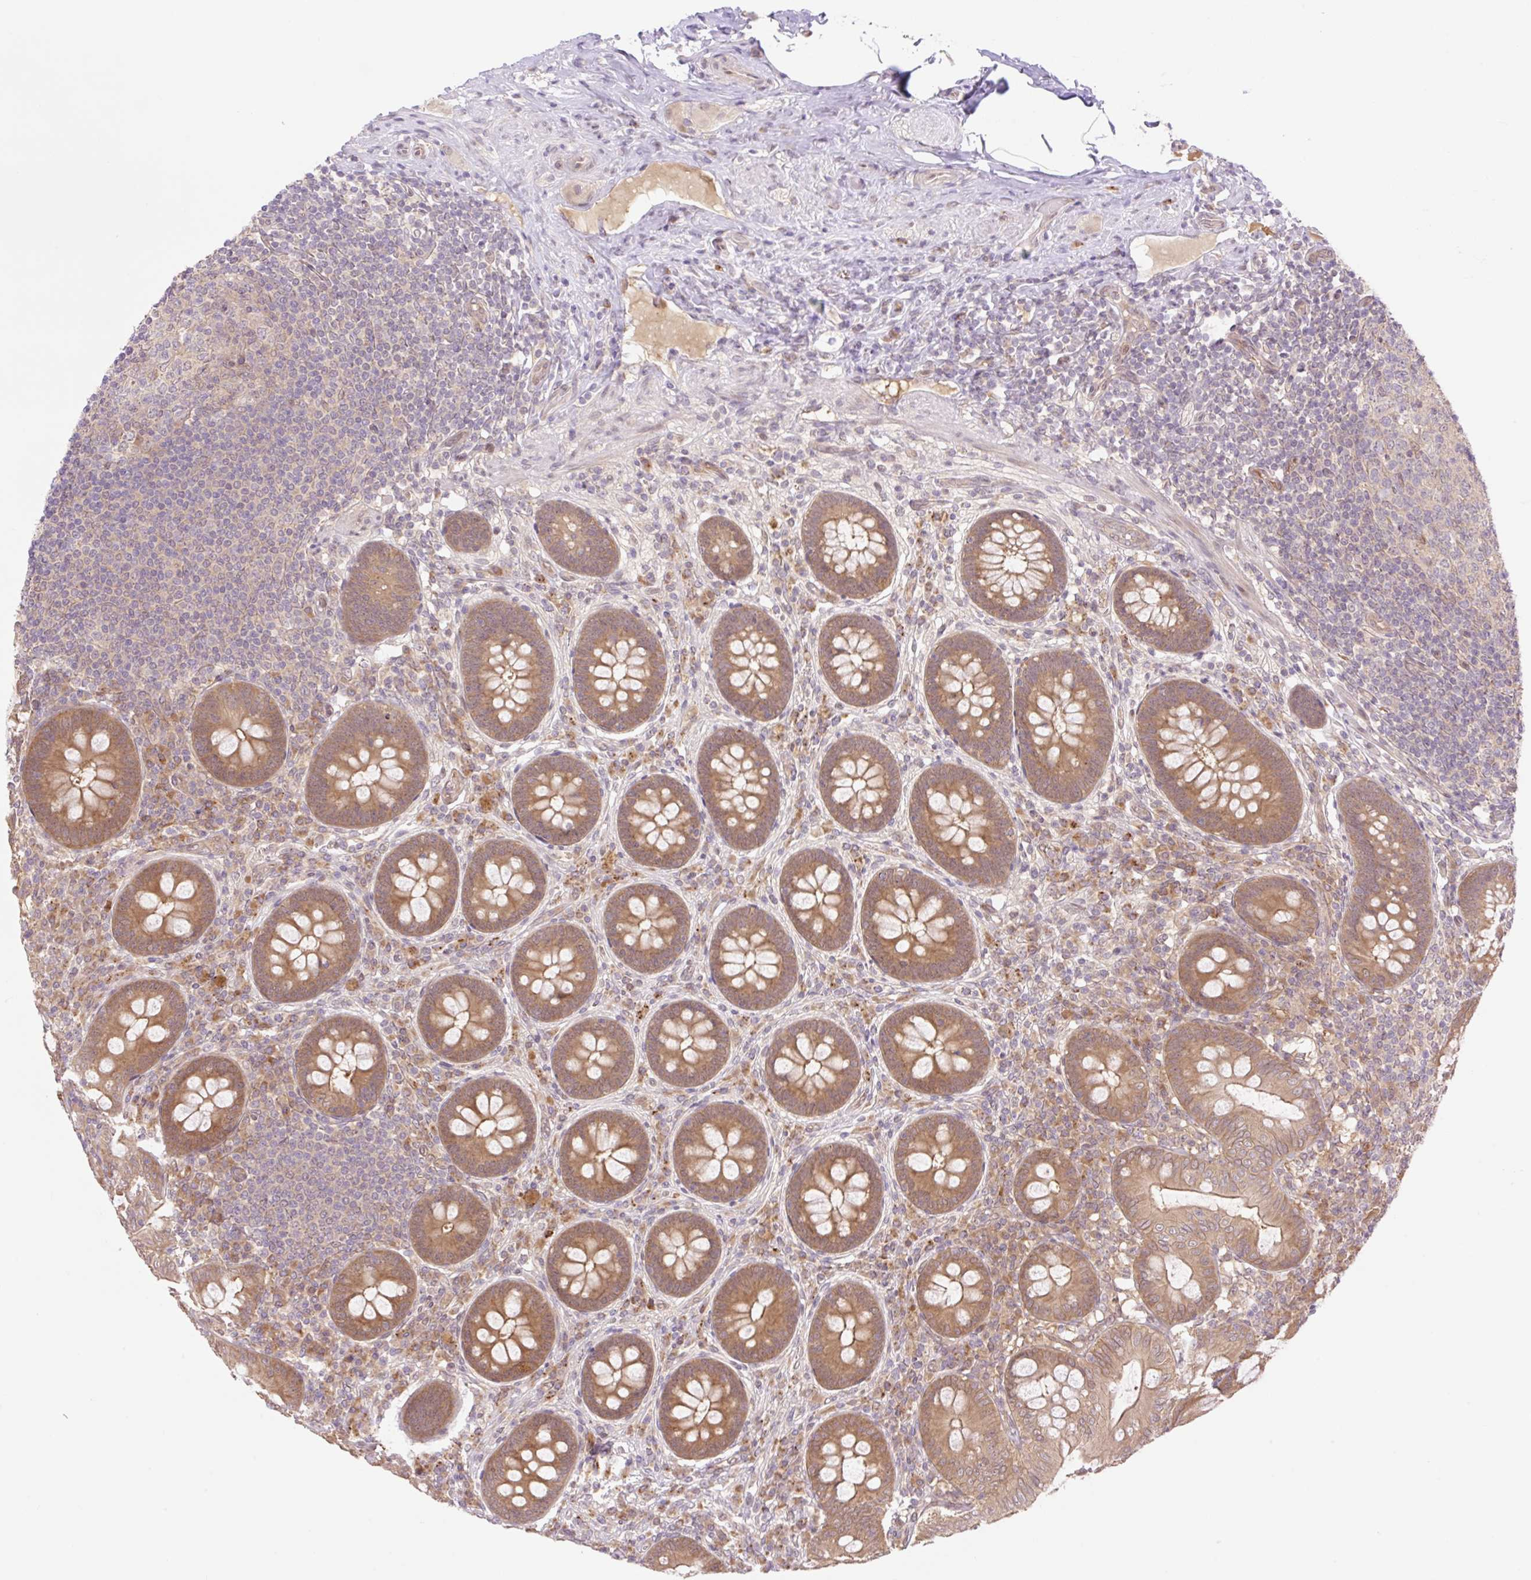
{"staining": {"intensity": "moderate", "quantity": ">75%", "location": "cytoplasmic/membranous"}, "tissue": "appendix", "cell_type": "Glandular cells", "image_type": "normal", "snomed": [{"axis": "morphology", "description": "Normal tissue, NOS"}, {"axis": "topography", "description": "Appendix"}], "caption": "A medium amount of moderate cytoplasmic/membranous positivity is identified in approximately >75% of glandular cells in benign appendix.", "gene": "VPS25", "patient": {"sex": "male", "age": 71}}